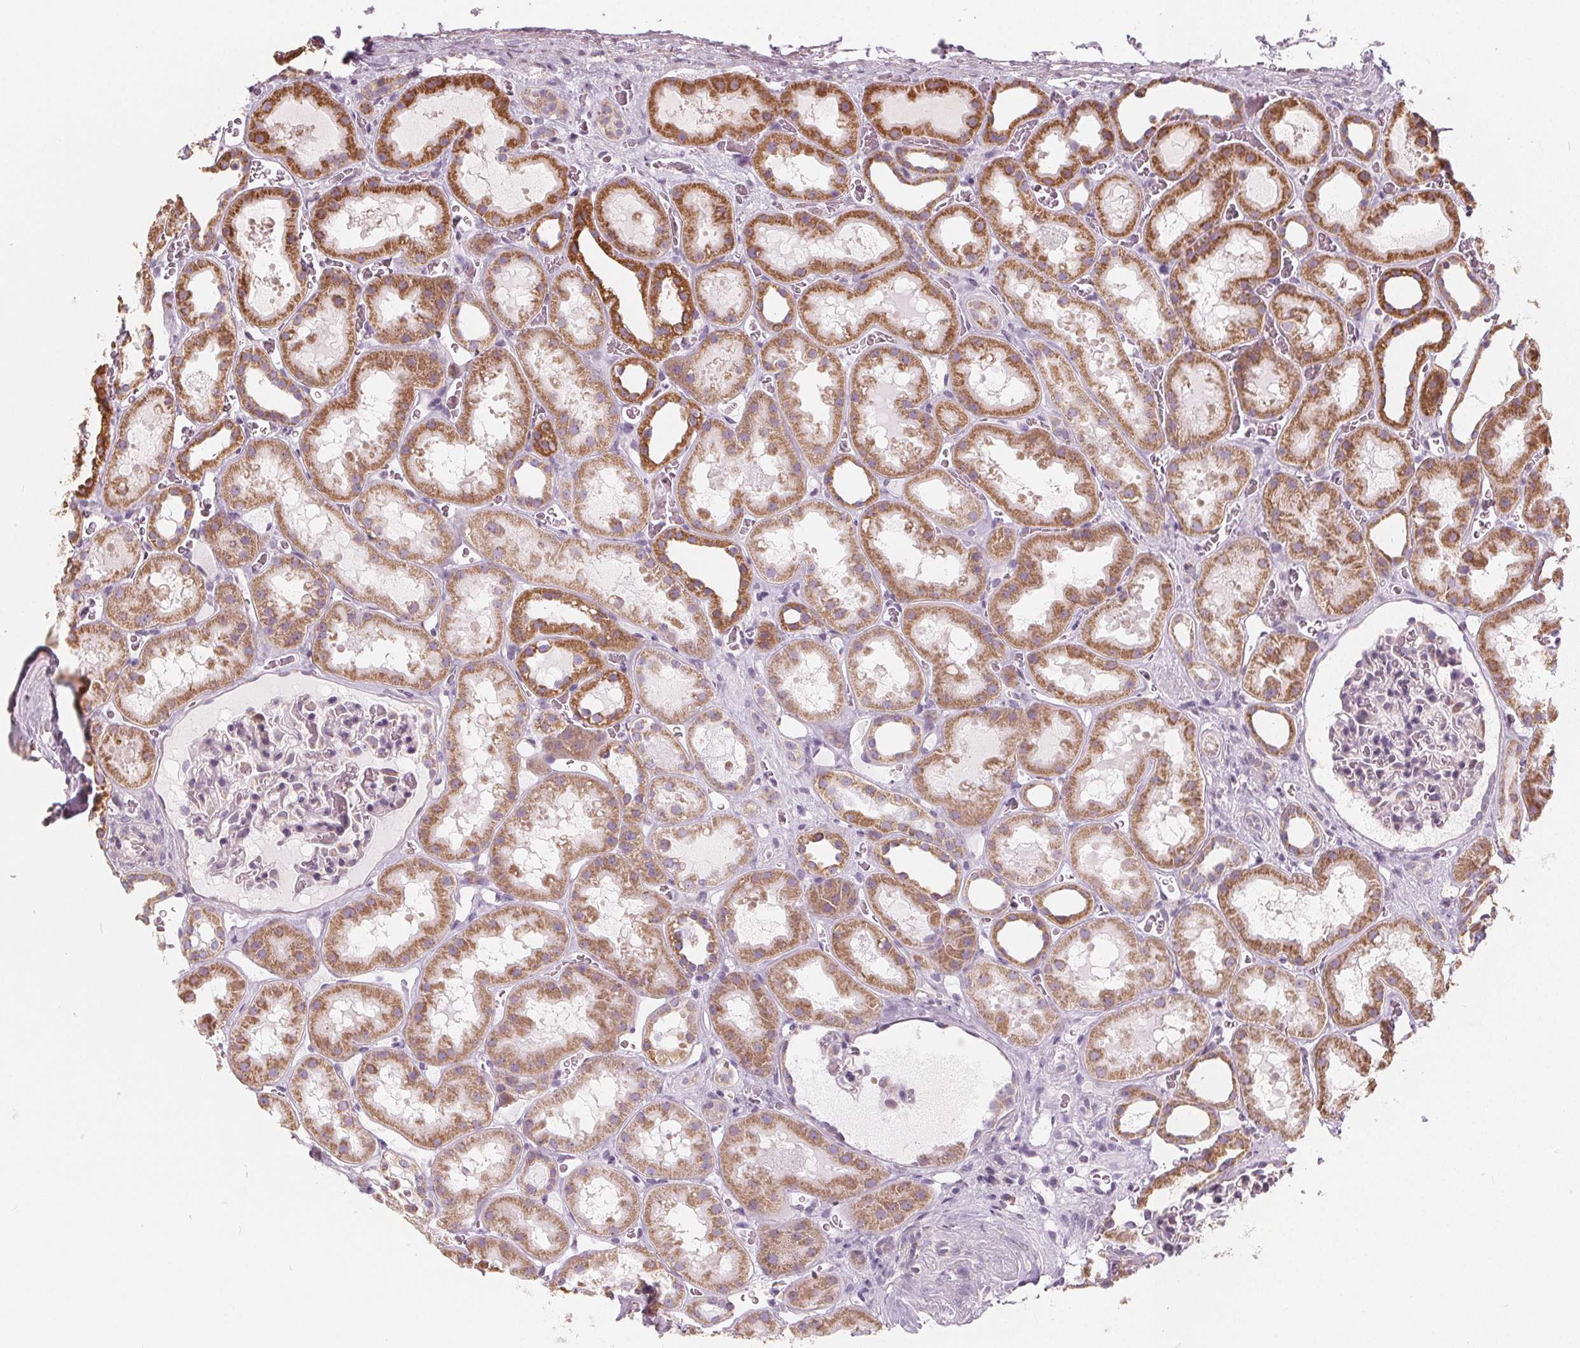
{"staining": {"intensity": "negative", "quantity": "none", "location": "none"}, "tissue": "kidney", "cell_type": "Cells in glomeruli", "image_type": "normal", "snomed": [{"axis": "morphology", "description": "Normal tissue, NOS"}, {"axis": "topography", "description": "Kidney"}], "caption": "This is an IHC histopathology image of normal kidney. There is no expression in cells in glomeruli.", "gene": "NUP210L", "patient": {"sex": "female", "age": 41}}